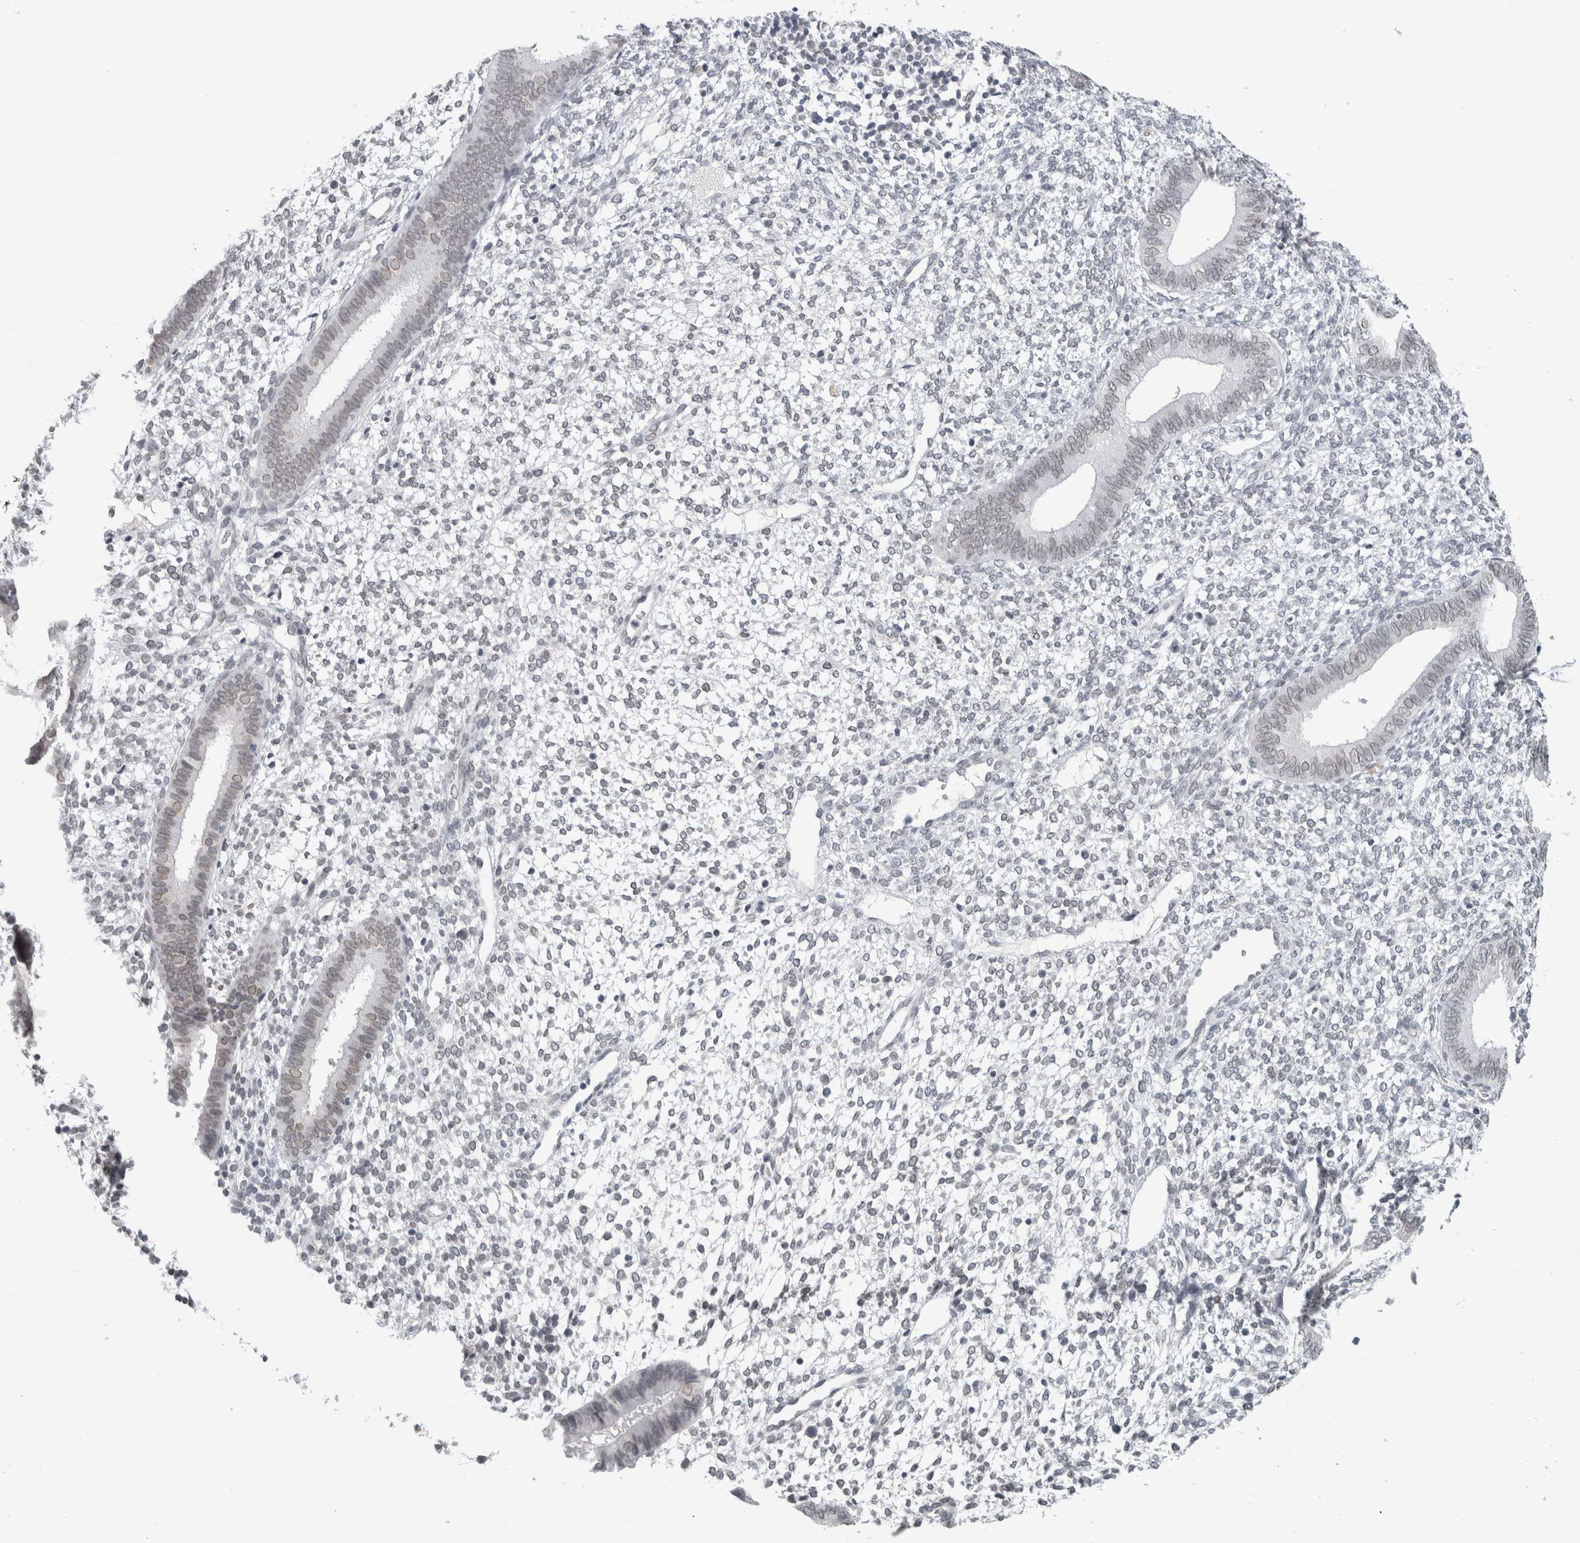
{"staining": {"intensity": "negative", "quantity": "none", "location": "none"}, "tissue": "endometrium", "cell_type": "Cells in endometrial stroma", "image_type": "normal", "snomed": [{"axis": "morphology", "description": "Normal tissue, NOS"}, {"axis": "topography", "description": "Endometrium"}], "caption": "This is an immunohistochemistry (IHC) photomicrograph of unremarkable endometrium. There is no staining in cells in endometrial stroma.", "gene": "ZNF770", "patient": {"sex": "female", "age": 46}}